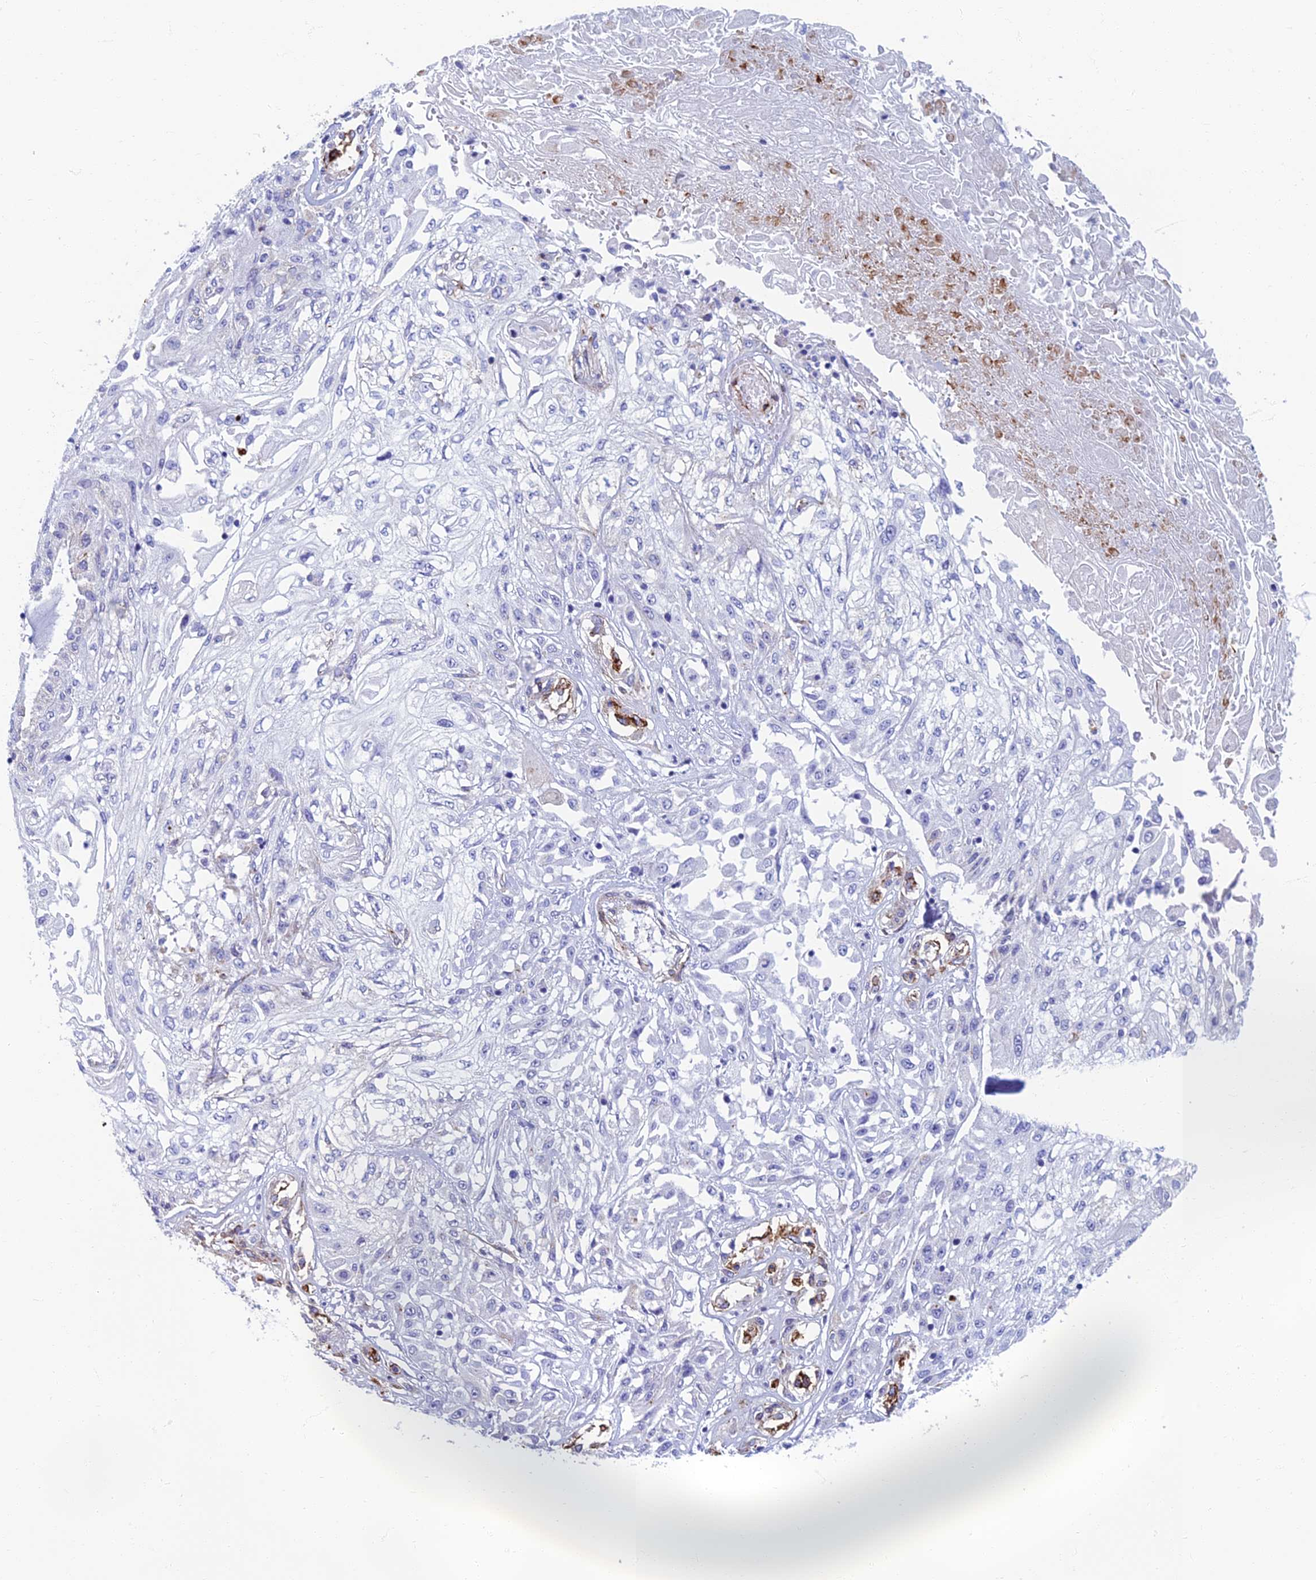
{"staining": {"intensity": "negative", "quantity": "none", "location": "none"}, "tissue": "skin cancer", "cell_type": "Tumor cells", "image_type": "cancer", "snomed": [{"axis": "morphology", "description": "Squamous cell carcinoma, NOS"}, {"axis": "morphology", "description": "Squamous cell carcinoma, metastatic, NOS"}, {"axis": "topography", "description": "Skin"}, {"axis": "topography", "description": "Lymph node"}], "caption": "A high-resolution photomicrograph shows immunohistochemistry staining of skin metastatic squamous cell carcinoma, which displays no significant staining in tumor cells.", "gene": "ETFRF1", "patient": {"sex": "male", "age": 75}}